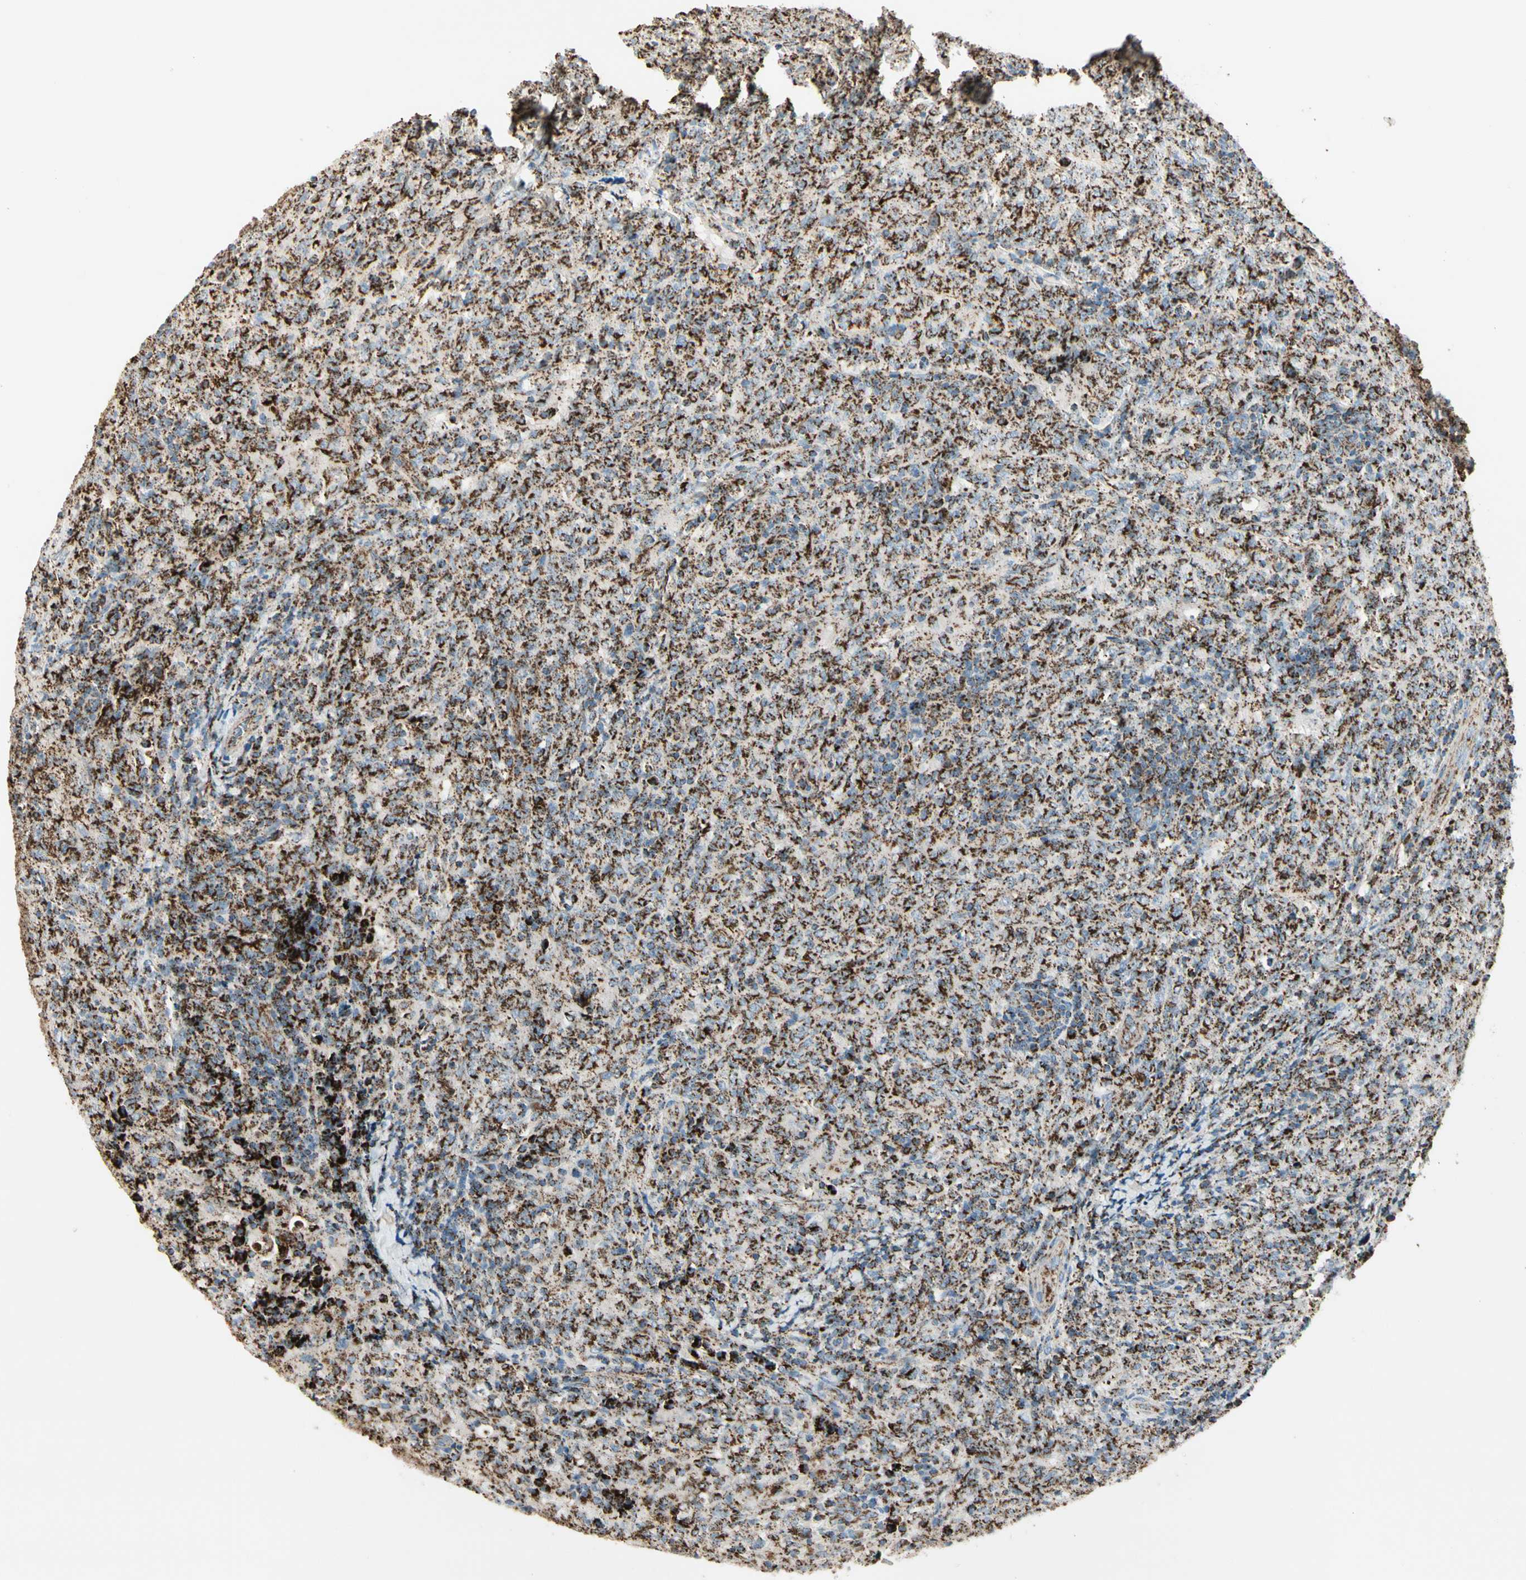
{"staining": {"intensity": "strong", "quantity": ">75%", "location": "cytoplasmic/membranous"}, "tissue": "lymphoma", "cell_type": "Tumor cells", "image_type": "cancer", "snomed": [{"axis": "morphology", "description": "Malignant lymphoma, non-Hodgkin's type, High grade"}, {"axis": "topography", "description": "Tonsil"}], "caption": "DAB (3,3'-diaminobenzidine) immunohistochemical staining of high-grade malignant lymphoma, non-Hodgkin's type reveals strong cytoplasmic/membranous protein staining in about >75% of tumor cells.", "gene": "ME2", "patient": {"sex": "female", "age": 36}}